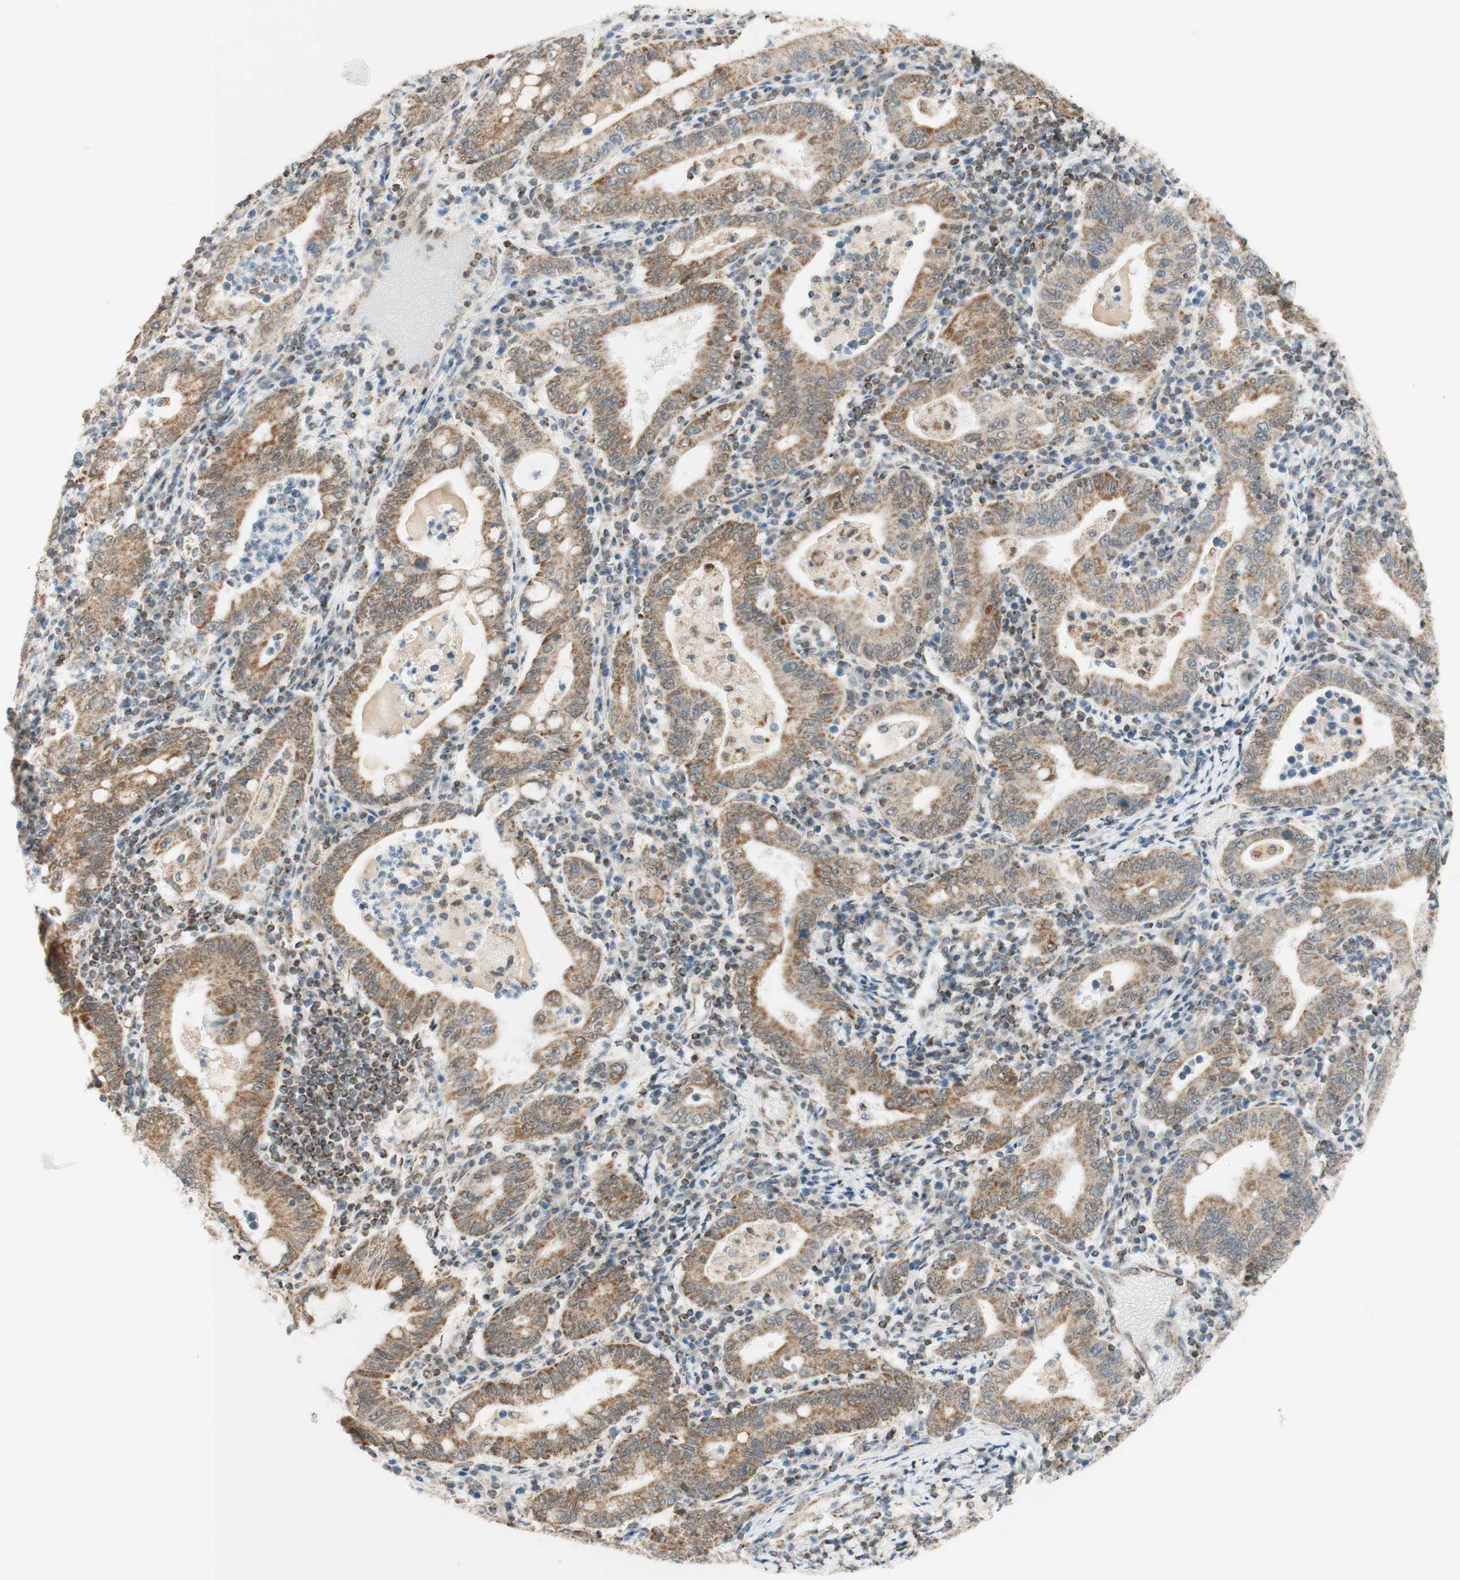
{"staining": {"intensity": "moderate", "quantity": ">75%", "location": "cytoplasmic/membranous"}, "tissue": "stomach cancer", "cell_type": "Tumor cells", "image_type": "cancer", "snomed": [{"axis": "morphology", "description": "Normal tissue, NOS"}, {"axis": "morphology", "description": "Adenocarcinoma, NOS"}, {"axis": "topography", "description": "Esophagus"}, {"axis": "topography", "description": "Stomach, upper"}, {"axis": "topography", "description": "Peripheral nerve tissue"}], "caption": "Stomach adenocarcinoma stained for a protein (brown) exhibits moderate cytoplasmic/membranous positive expression in about >75% of tumor cells.", "gene": "ZNF782", "patient": {"sex": "male", "age": 62}}